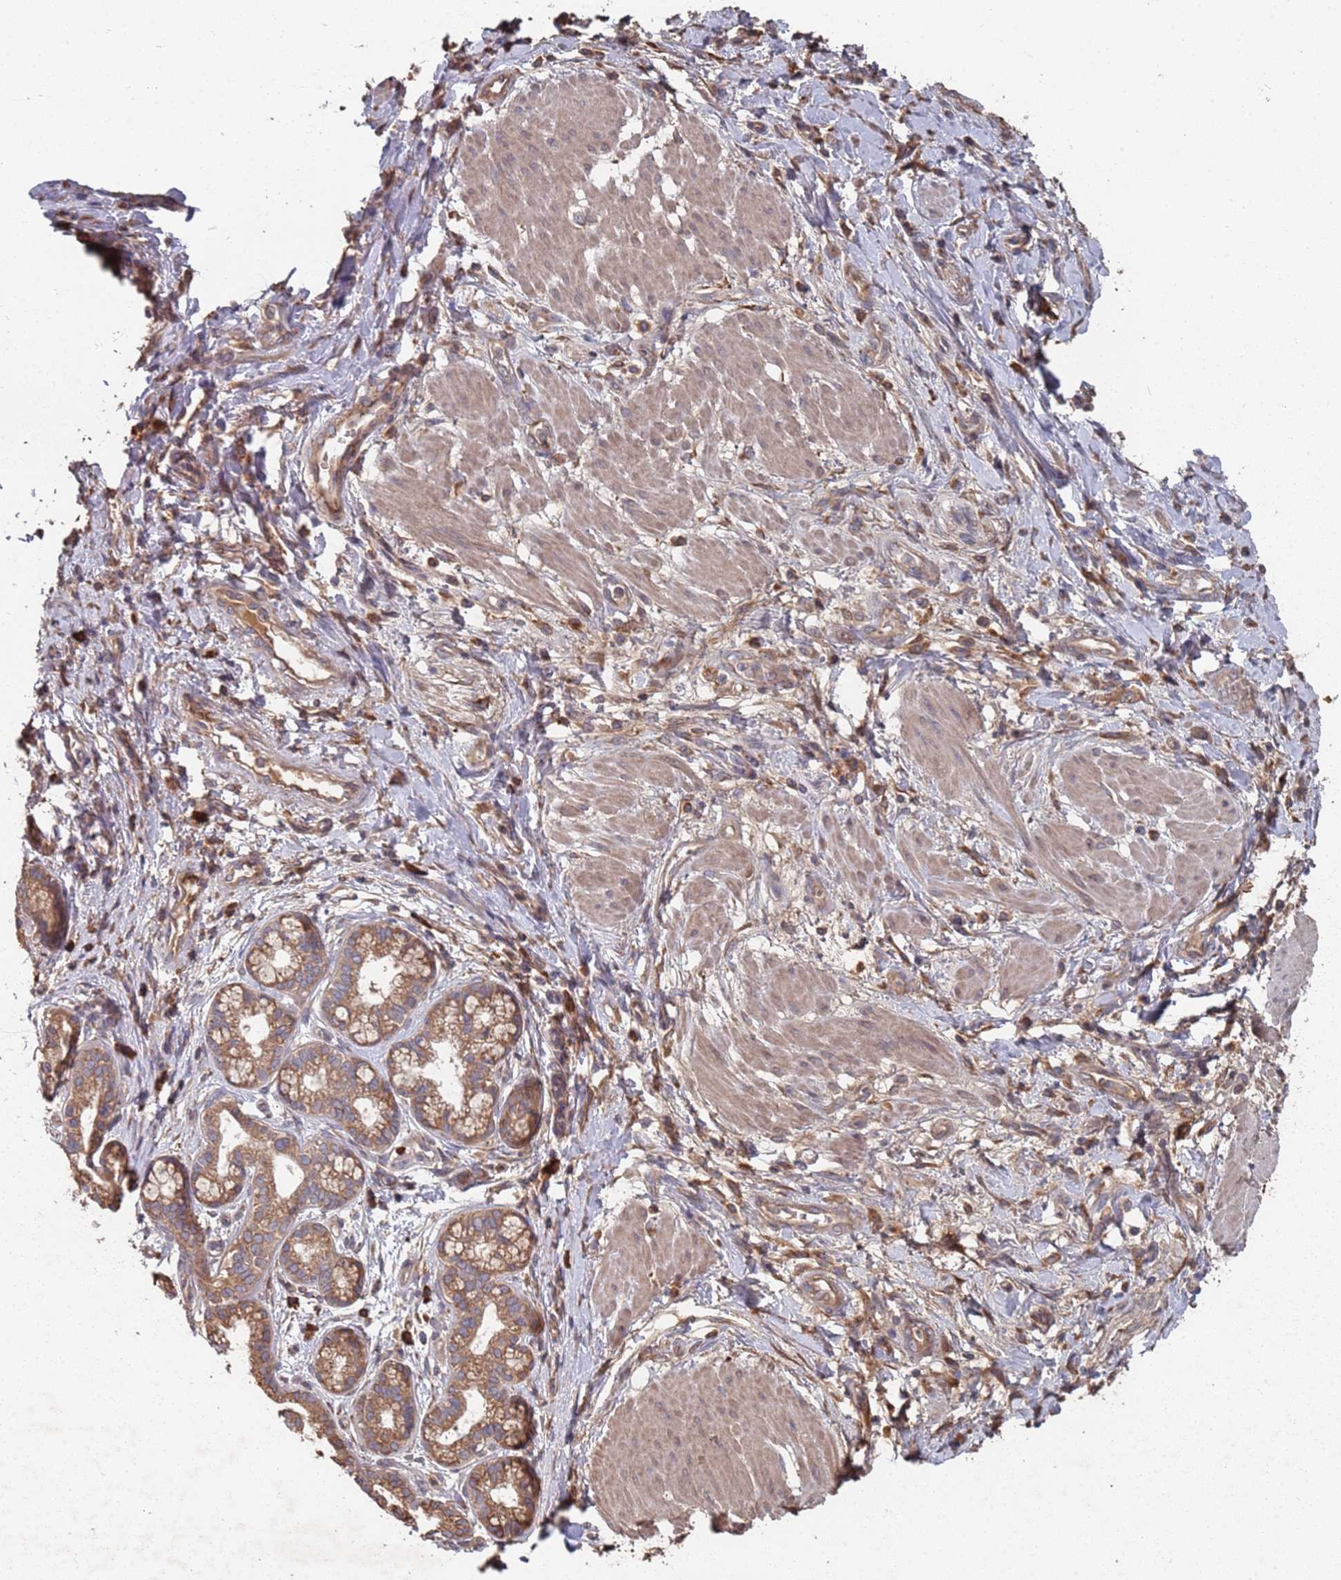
{"staining": {"intensity": "strong", "quantity": ">75%", "location": "cytoplasmic/membranous"}, "tissue": "pancreatic cancer", "cell_type": "Tumor cells", "image_type": "cancer", "snomed": [{"axis": "morphology", "description": "Adenocarcinoma, NOS"}, {"axis": "topography", "description": "Pancreas"}], "caption": "A high amount of strong cytoplasmic/membranous expression is identified in about >75% of tumor cells in adenocarcinoma (pancreatic) tissue.", "gene": "ATG5", "patient": {"sex": "male", "age": 72}}